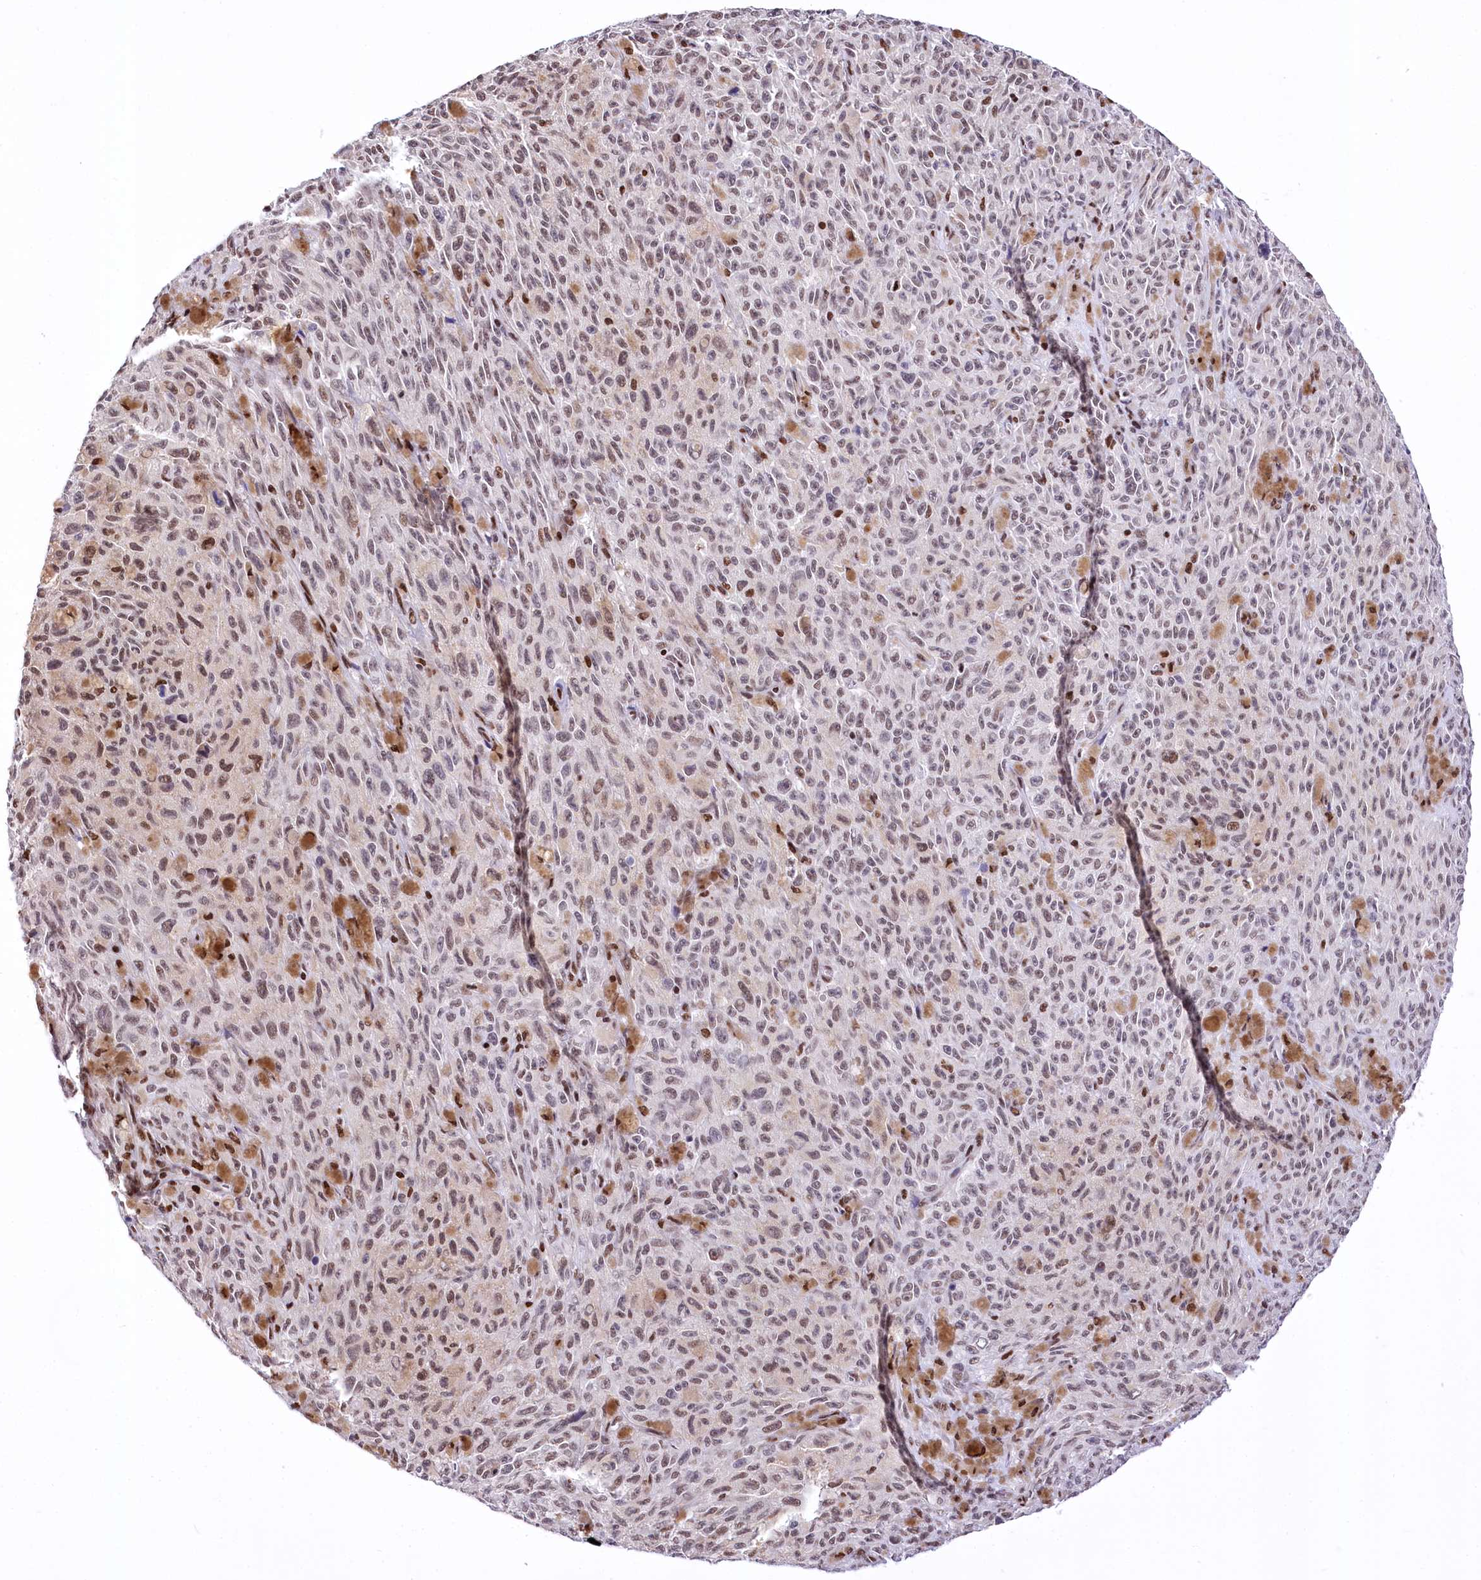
{"staining": {"intensity": "moderate", "quantity": "25%-75%", "location": "nuclear"}, "tissue": "melanoma", "cell_type": "Tumor cells", "image_type": "cancer", "snomed": [{"axis": "morphology", "description": "Malignant melanoma, NOS"}, {"axis": "topography", "description": "Skin"}], "caption": "High-magnification brightfield microscopy of malignant melanoma stained with DAB (3,3'-diaminobenzidine) (brown) and counterstained with hematoxylin (blue). tumor cells exhibit moderate nuclear positivity is appreciated in approximately25%-75% of cells.", "gene": "POU4F3", "patient": {"sex": "female", "age": 82}}